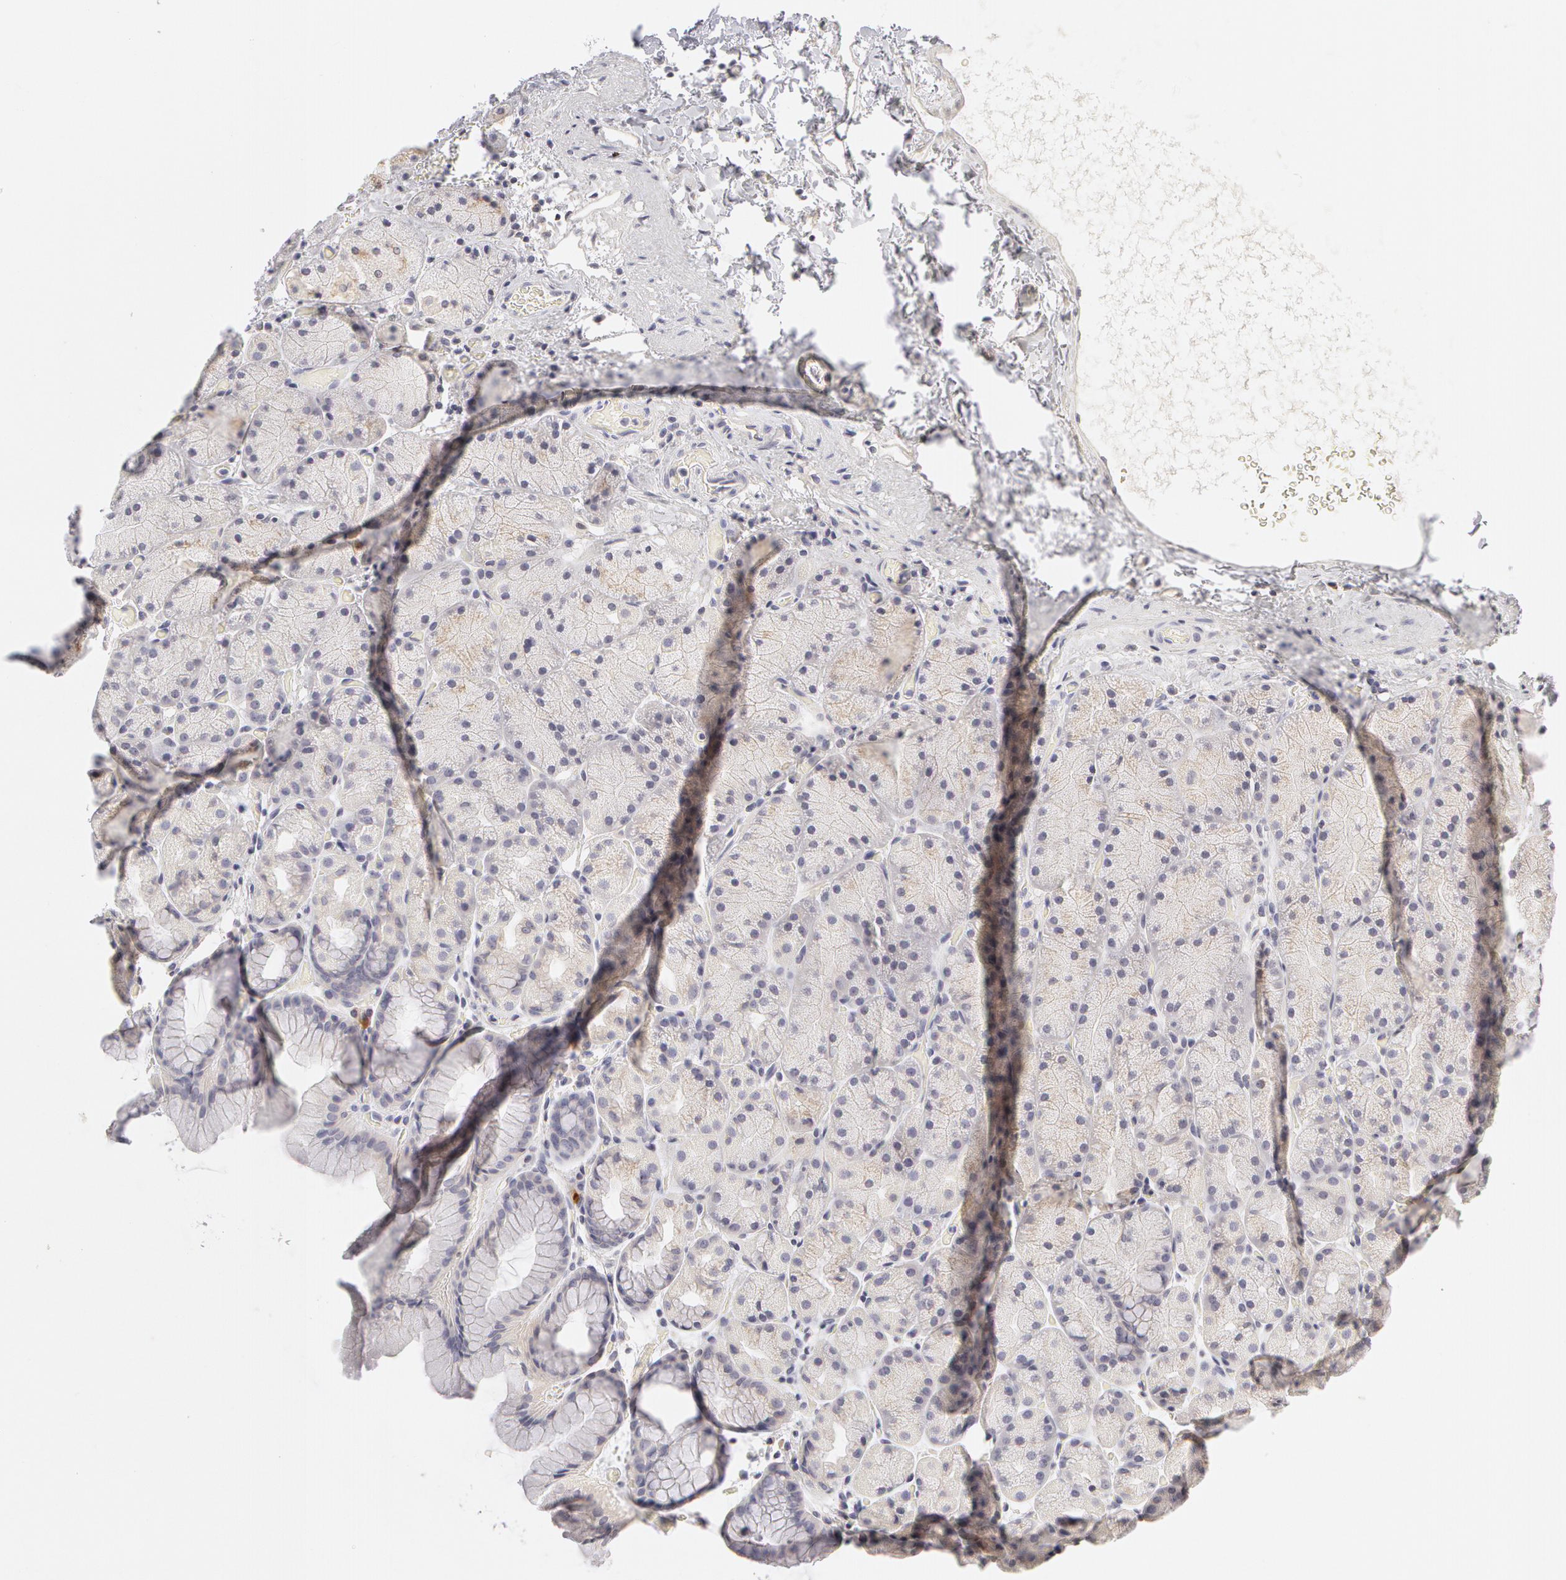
{"staining": {"intensity": "weak", "quantity": "<25%", "location": "cytoplasmic/membranous"}, "tissue": "stomach", "cell_type": "Glandular cells", "image_type": "normal", "snomed": [{"axis": "morphology", "description": "Normal tissue, NOS"}, {"axis": "topography", "description": "Stomach, upper"}], "caption": "This micrograph is of unremarkable stomach stained with immunohistochemistry (IHC) to label a protein in brown with the nuclei are counter-stained blue. There is no positivity in glandular cells.", "gene": "ABCB1", "patient": {"sex": "male", "age": 47}}